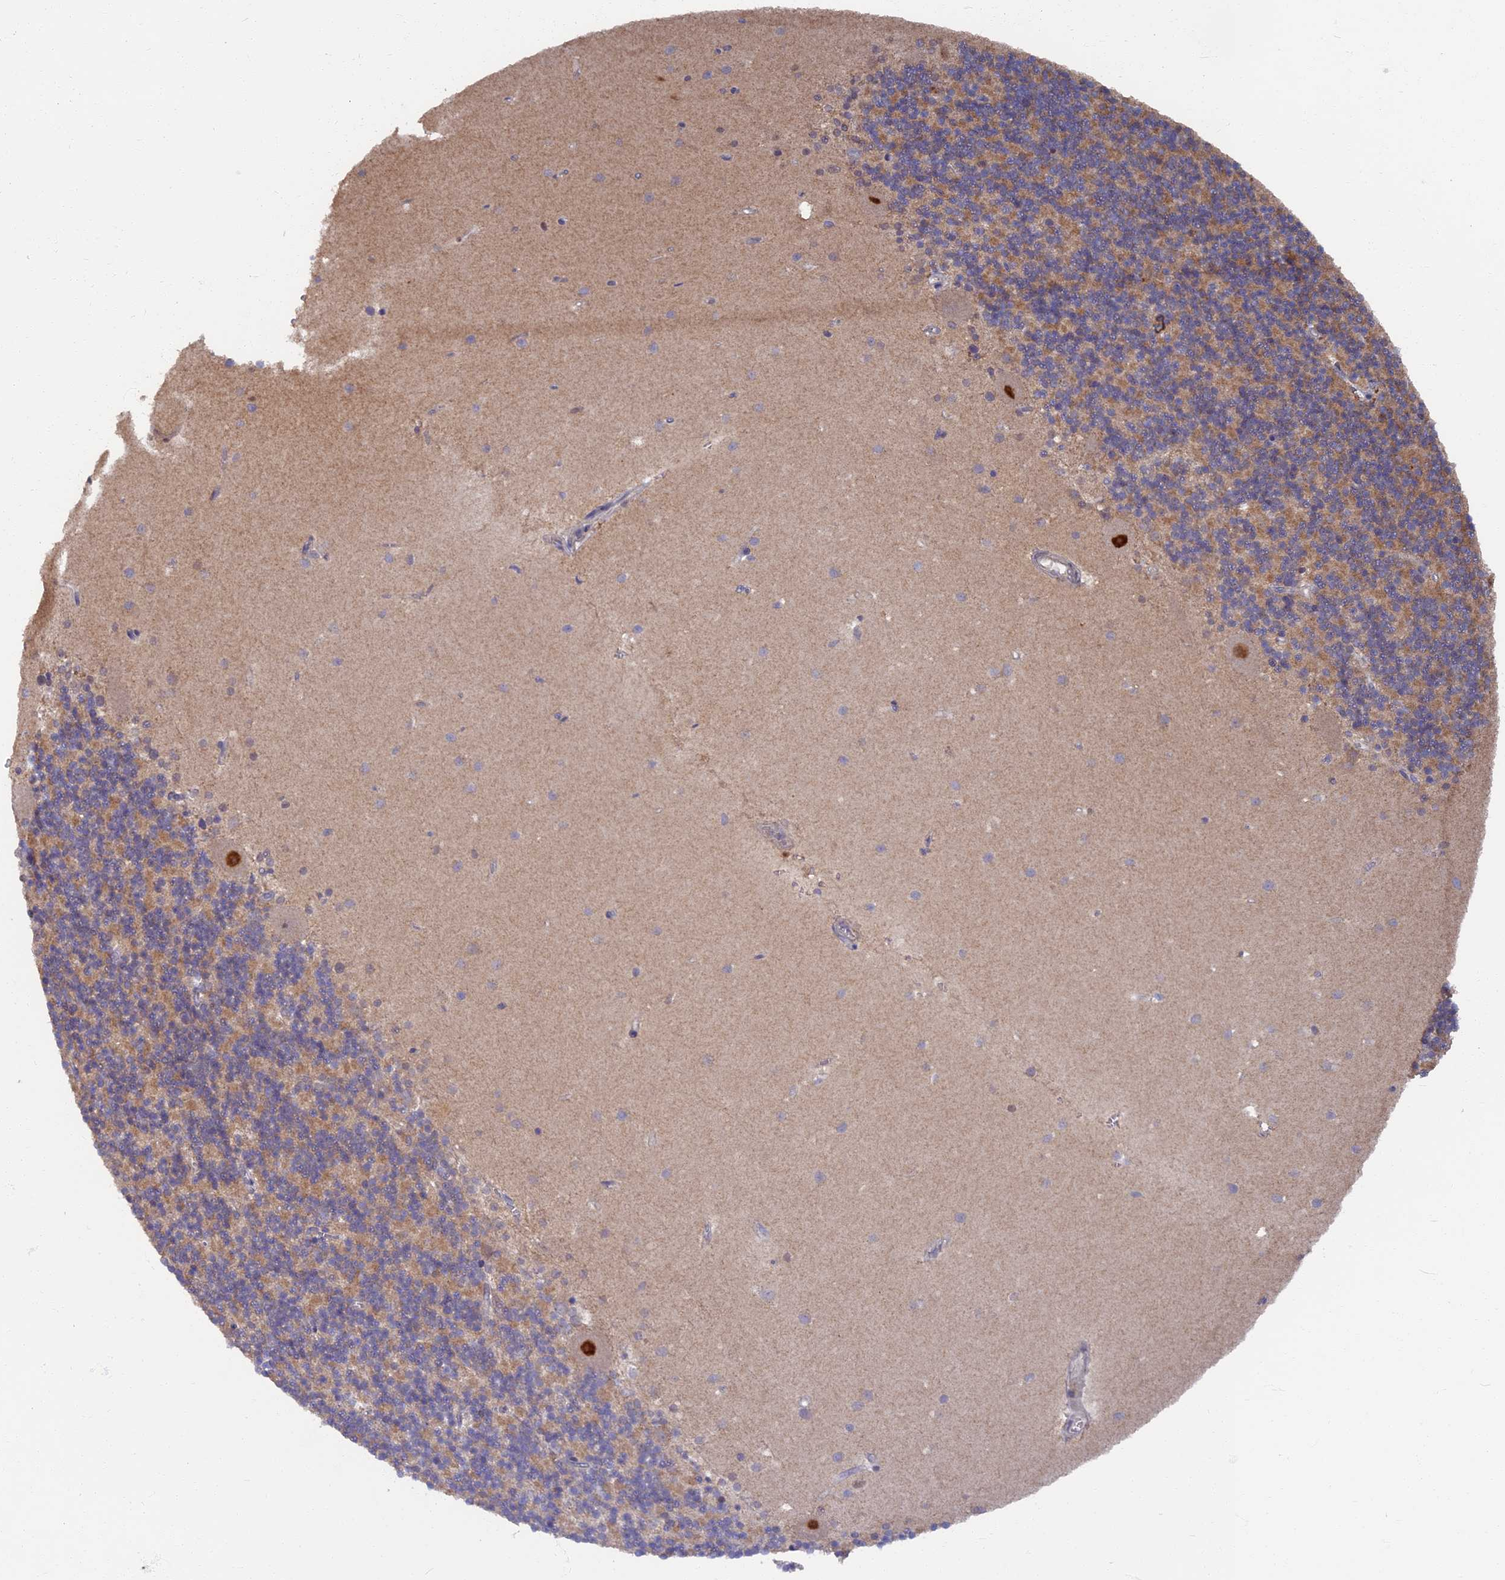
{"staining": {"intensity": "moderate", "quantity": ">75%", "location": "cytoplasmic/membranous"}, "tissue": "cerebellum", "cell_type": "Cells in granular layer", "image_type": "normal", "snomed": [{"axis": "morphology", "description": "Normal tissue, NOS"}, {"axis": "topography", "description": "Cerebellum"}], "caption": "A medium amount of moderate cytoplasmic/membranous positivity is appreciated in approximately >75% of cells in granular layer in benign cerebellum.", "gene": "RSPH3", "patient": {"sex": "male", "age": 54}}